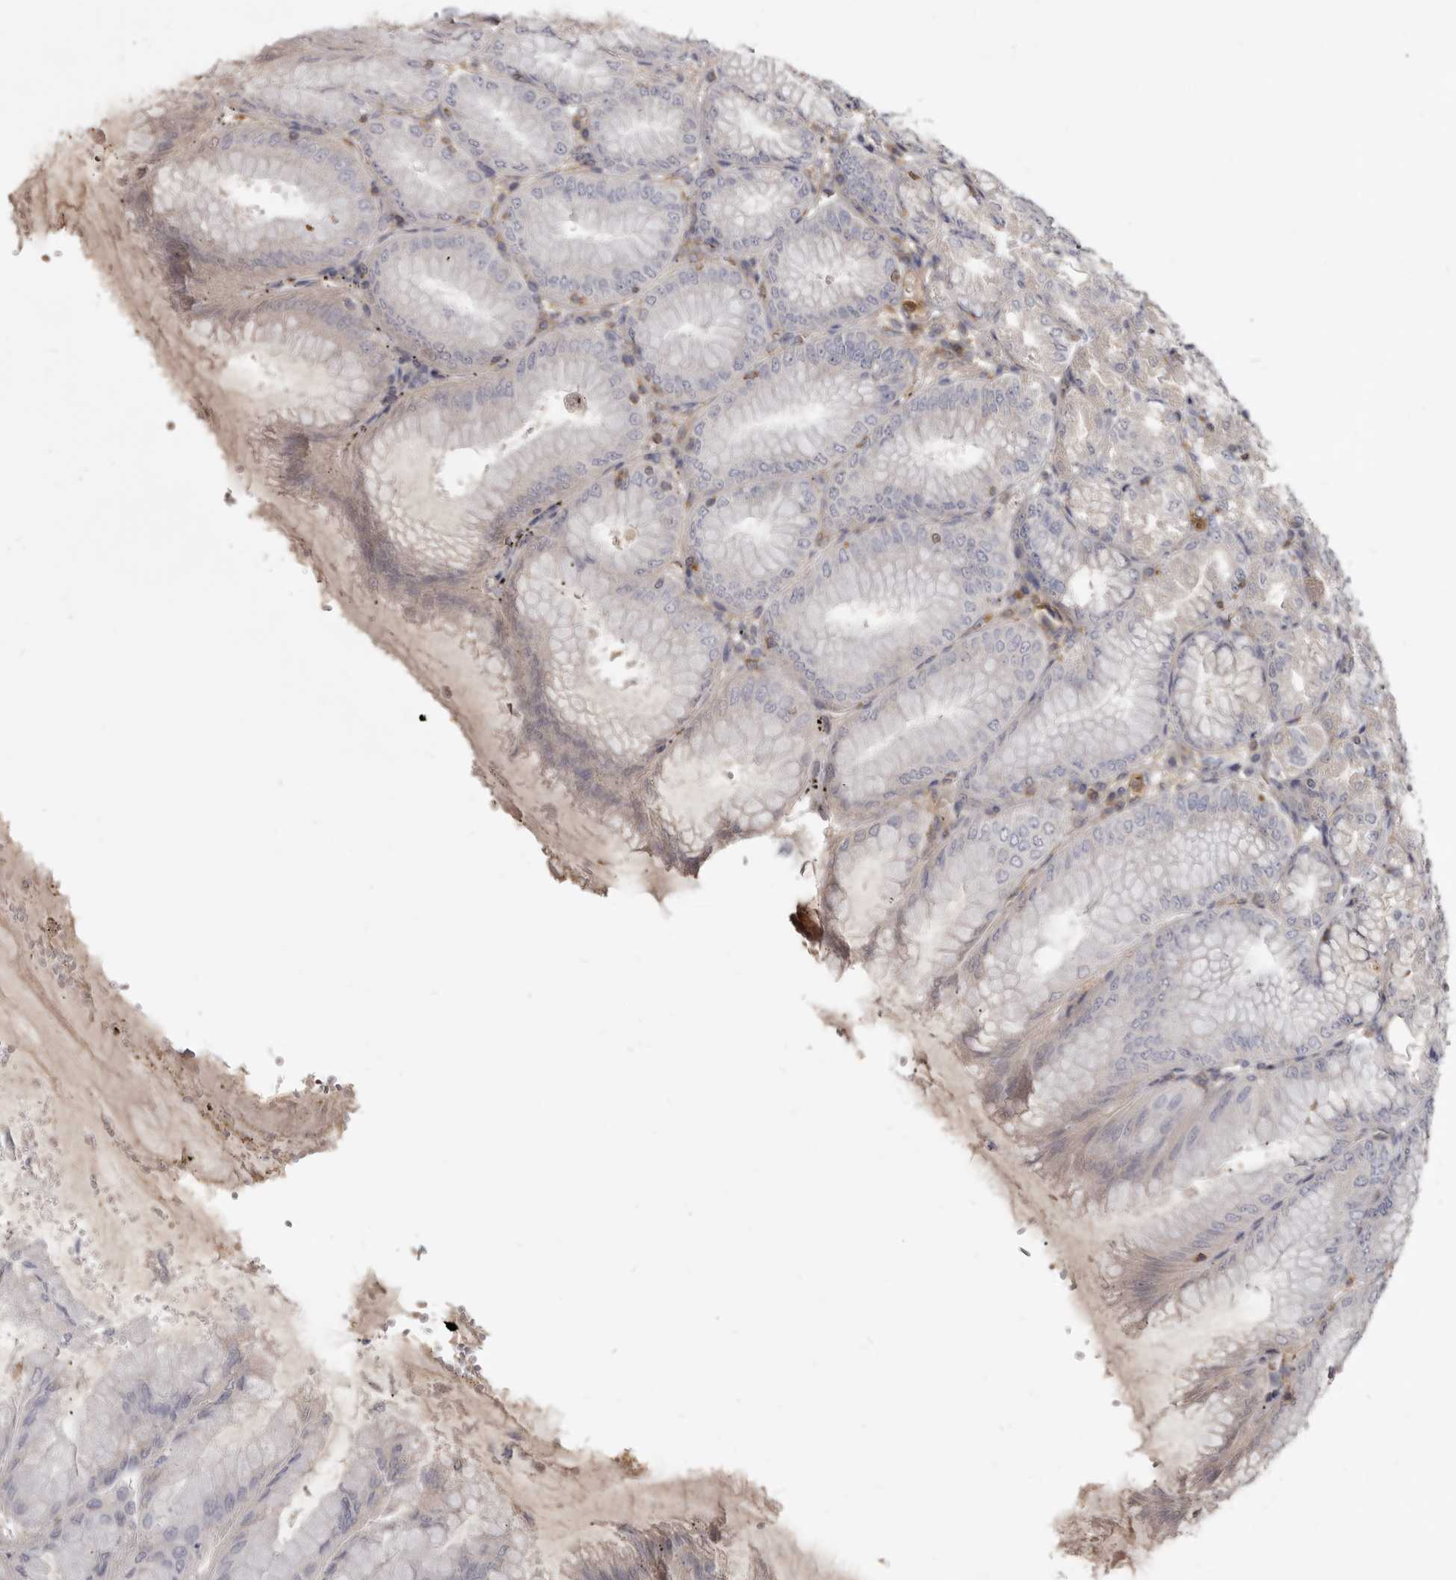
{"staining": {"intensity": "weak", "quantity": "<25%", "location": "cytoplasmic/membranous"}, "tissue": "stomach", "cell_type": "Glandular cells", "image_type": "normal", "snomed": [{"axis": "morphology", "description": "Normal tissue, NOS"}, {"axis": "topography", "description": "Stomach, lower"}], "caption": "Glandular cells show no significant protein staining in unremarkable stomach. Brightfield microscopy of immunohistochemistry stained with DAB (3,3'-diaminobenzidine) (brown) and hematoxylin (blue), captured at high magnification.", "gene": "CBL", "patient": {"sex": "male", "age": 71}}